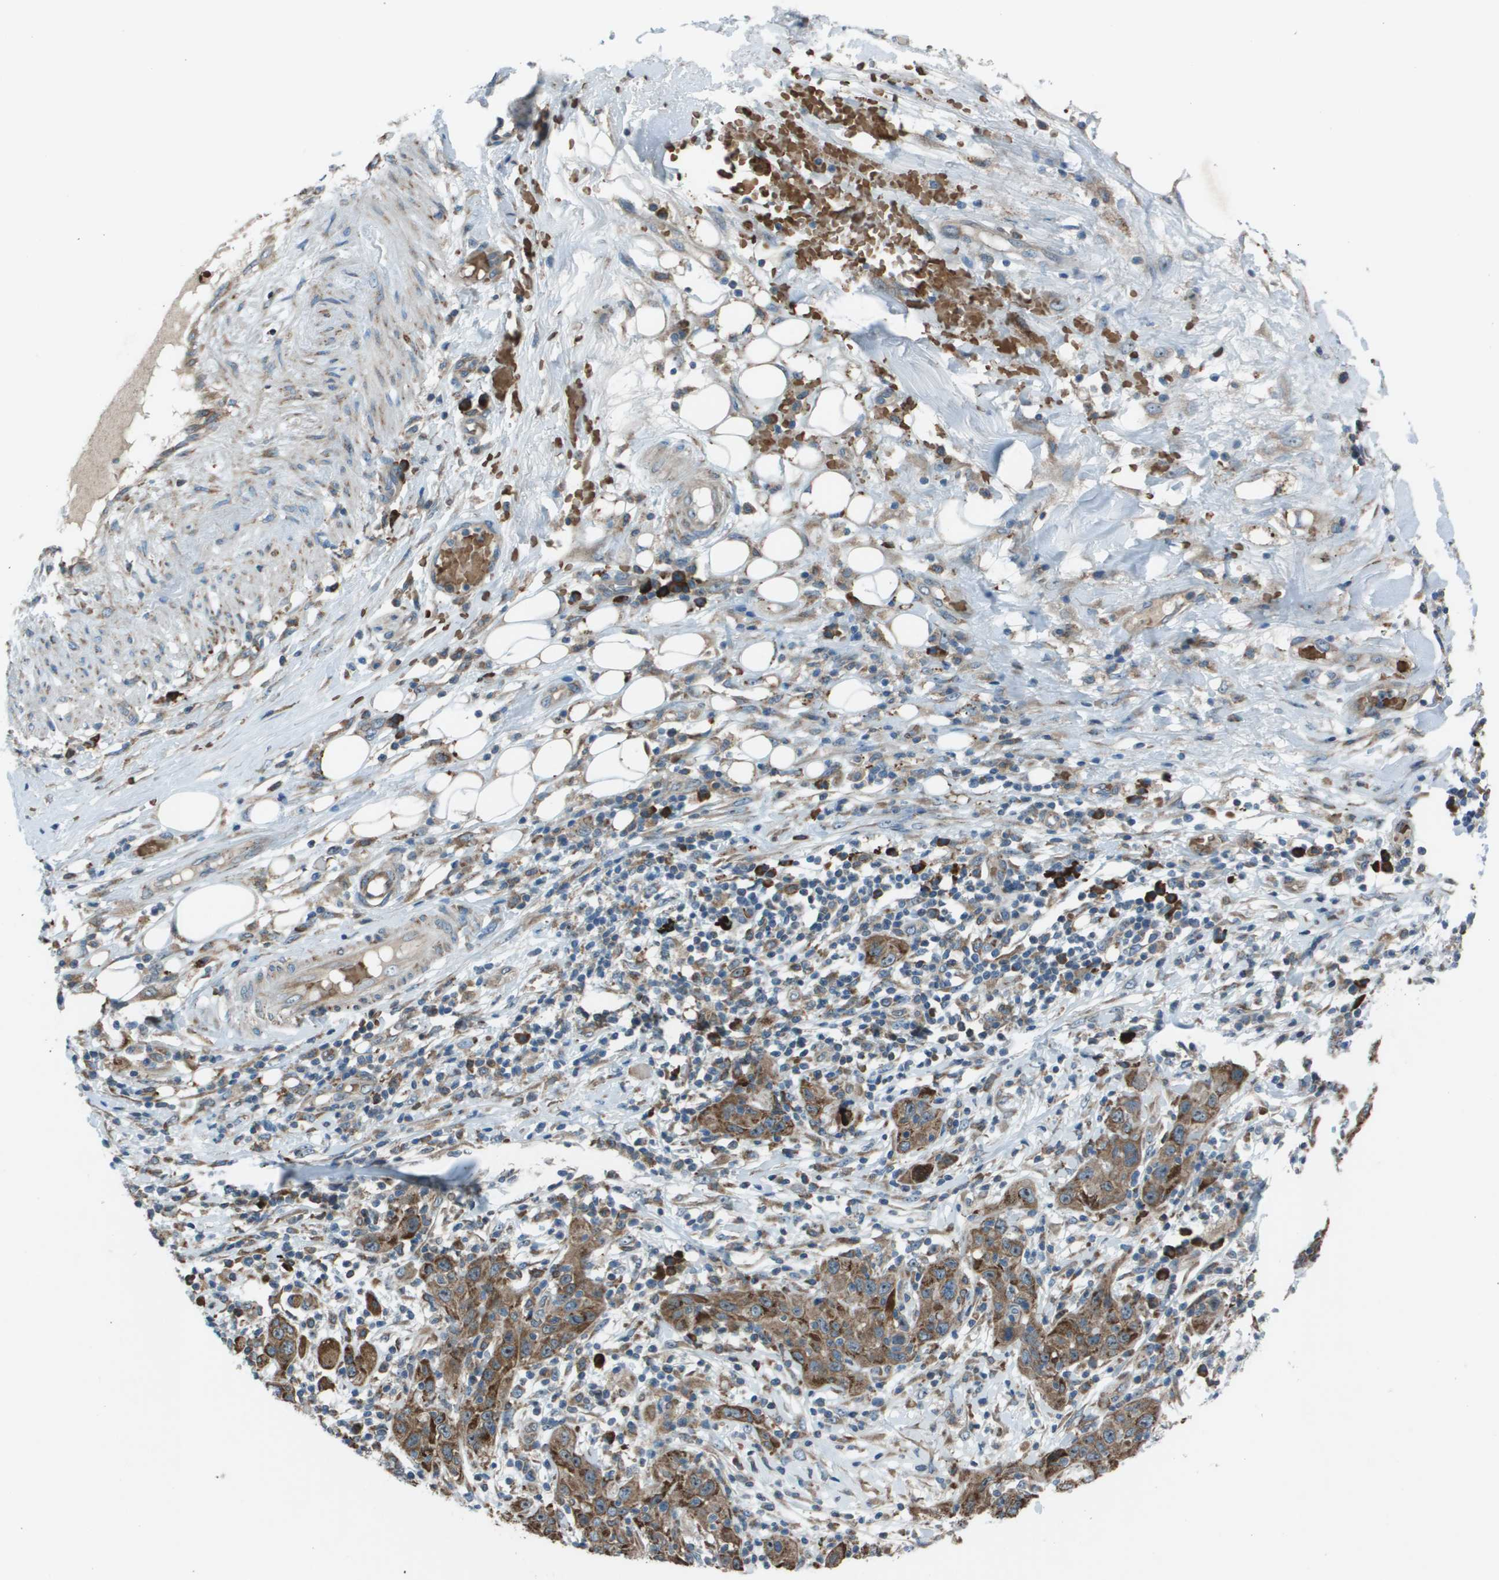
{"staining": {"intensity": "moderate", "quantity": ">75%", "location": "cytoplasmic/membranous"}, "tissue": "skin cancer", "cell_type": "Tumor cells", "image_type": "cancer", "snomed": [{"axis": "morphology", "description": "Squamous cell carcinoma, NOS"}, {"axis": "topography", "description": "Skin"}], "caption": "Immunohistochemical staining of human skin cancer reveals moderate cytoplasmic/membranous protein staining in about >75% of tumor cells. (brown staining indicates protein expression, while blue staining denotes nuclei).", "gene": "UTS2", "patient": {"sex": "female", "age": 88}}